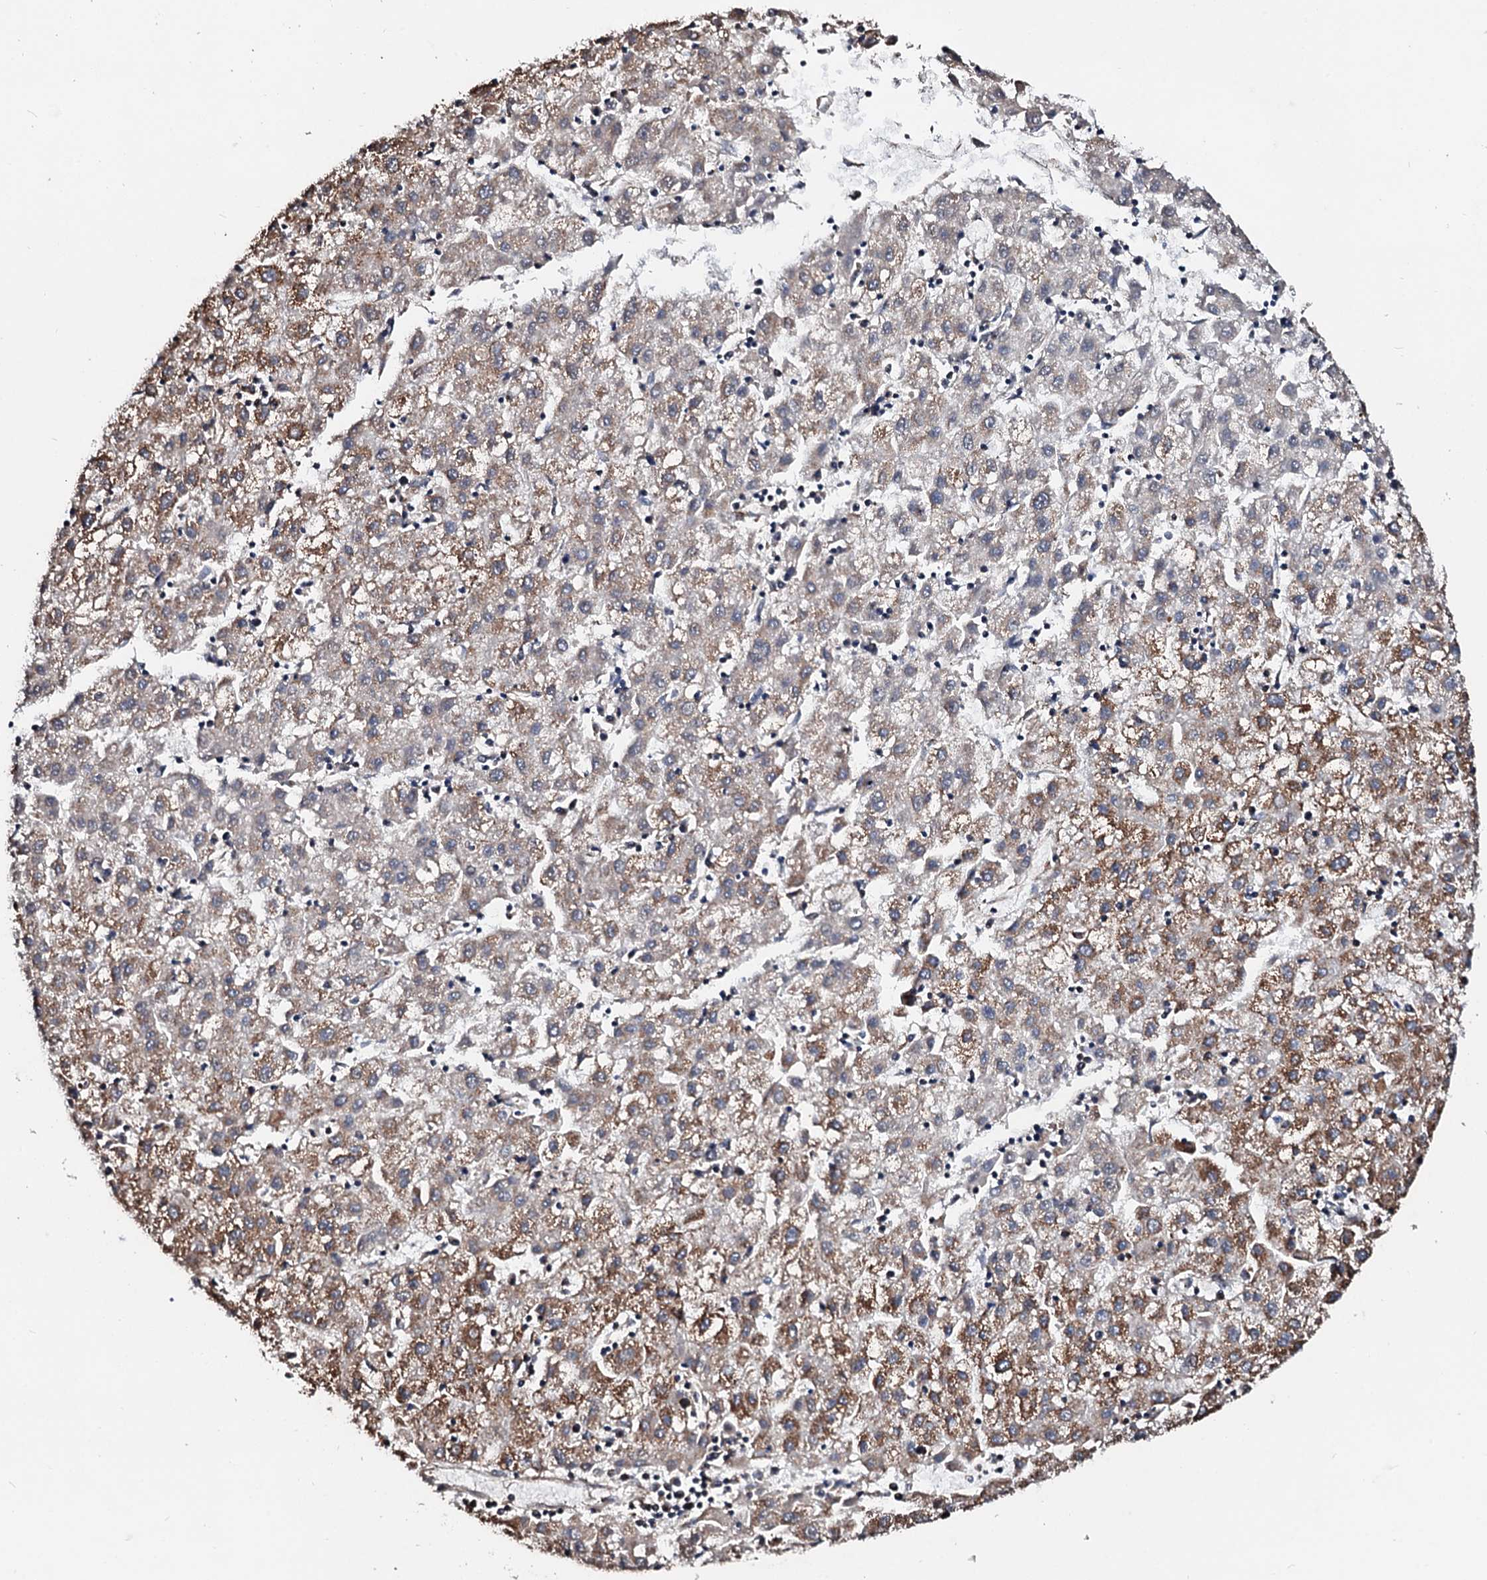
{"staining": {"intensity": "moderate", "quantity": "25%-75%", "location": "cytoplasmic/membranous"}, "tissue": "liver cancer", "cell_type": "Tumor cells", "image_type": "cancer", "snomed": [{"axis": "morphology", "description": "Carcinoma, Hepatocellular, NOS"}, {"axis": "topography", "description": "Liver"}], "caption": "Liver cancer (hepatocellular carcinoma) stained with a protein marker displays moderate staining in tumor cells.", "gene": "SECISBP2L", "patient": {"sex": "male", "age": 72}}